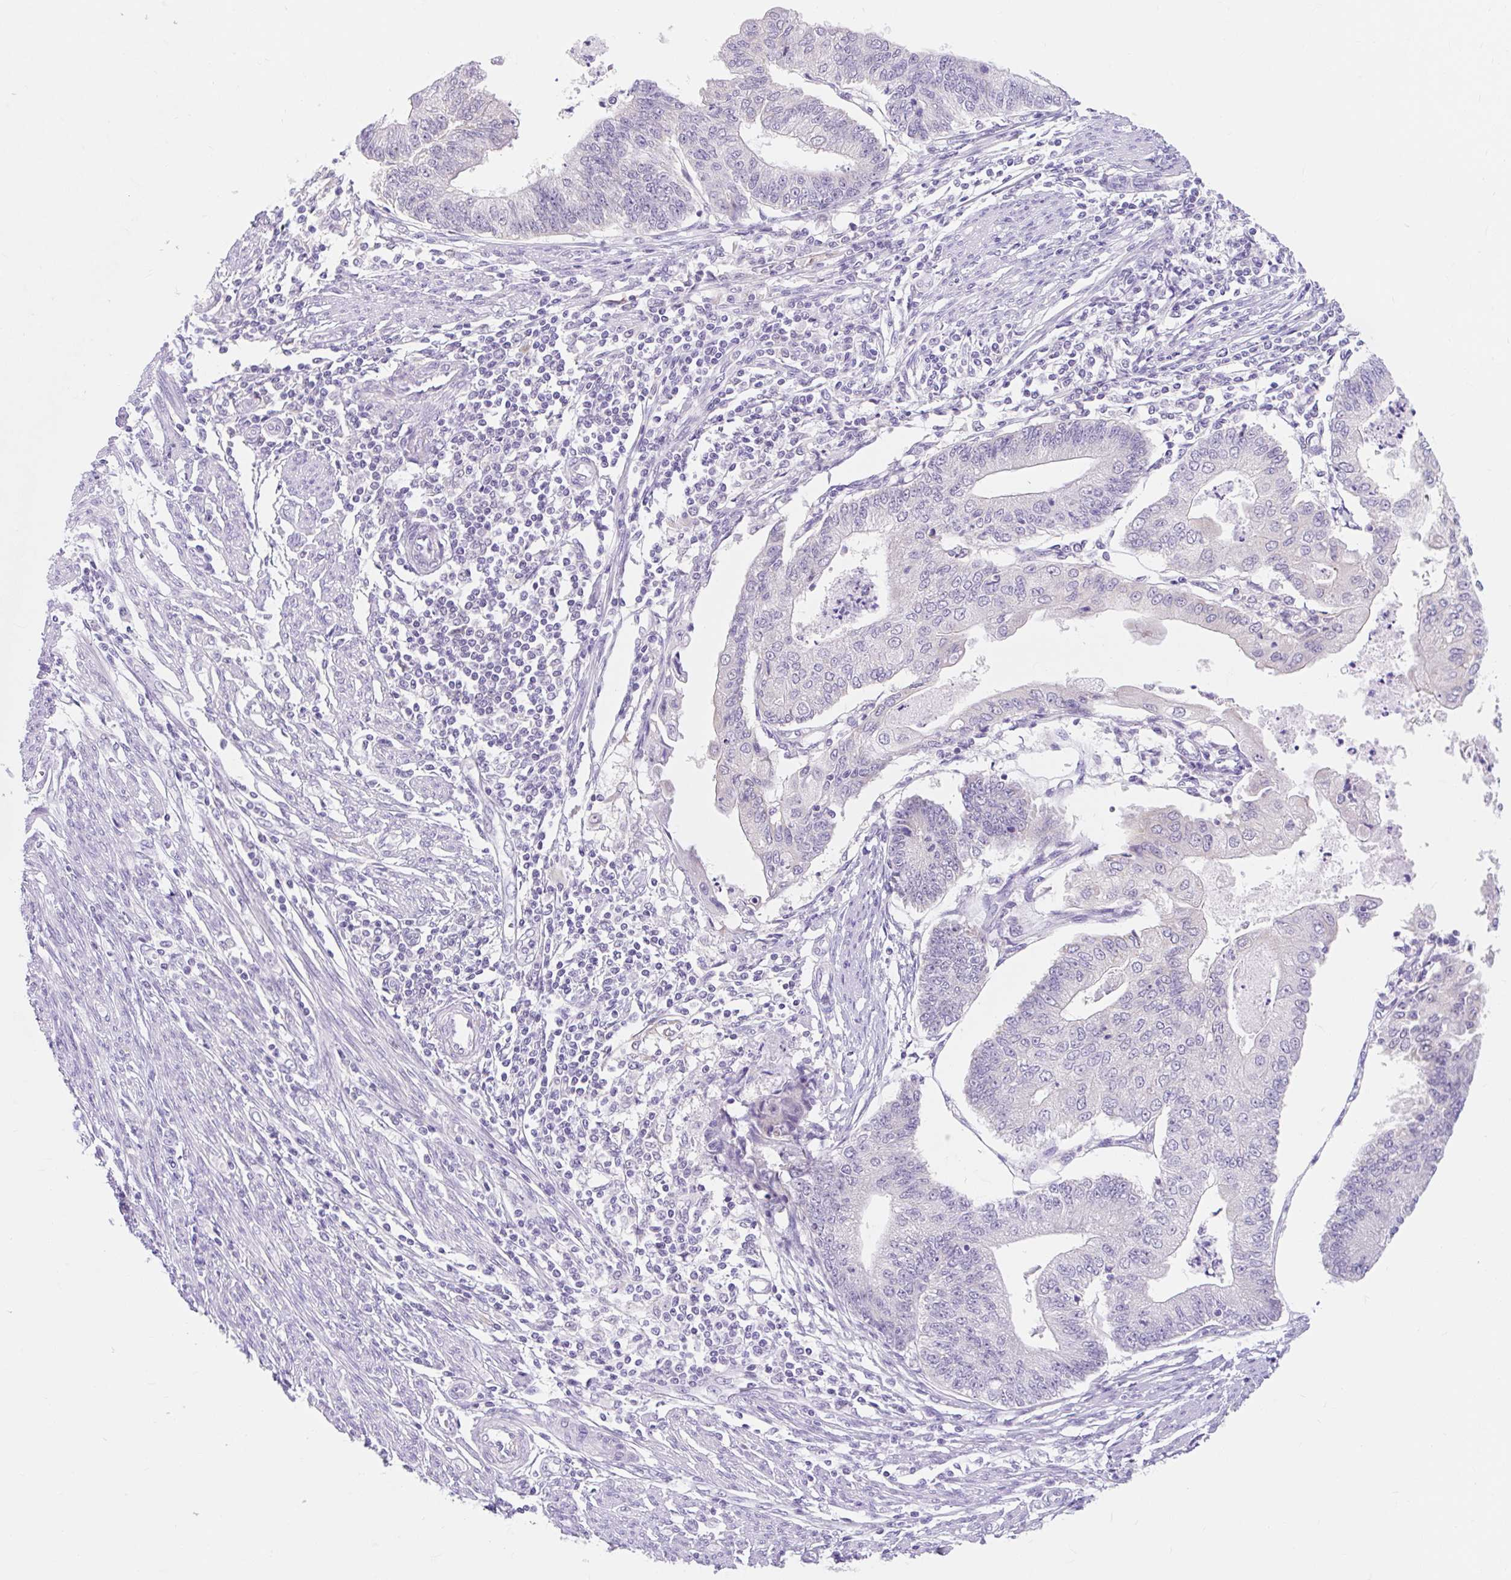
{"staining": {"intensity": "negative", "quantity": "none", "location": "none"}, "tissue": "endometrial cancer", "cell_type": "Tumor cells", "image_type": "cancer", "snomed": [{"axis": "morphology", "description": "Adenocarcinoma, NOS"}, {"axis": "topography", "description": "Endometrium"}], "caption": "Adenocarcinoma (endometrial) was stained to show a protein in brown. There is no significant positivity in tumor cells.", "gene": "ITPK1", "patient": {"sex": "female", "age": 56}}